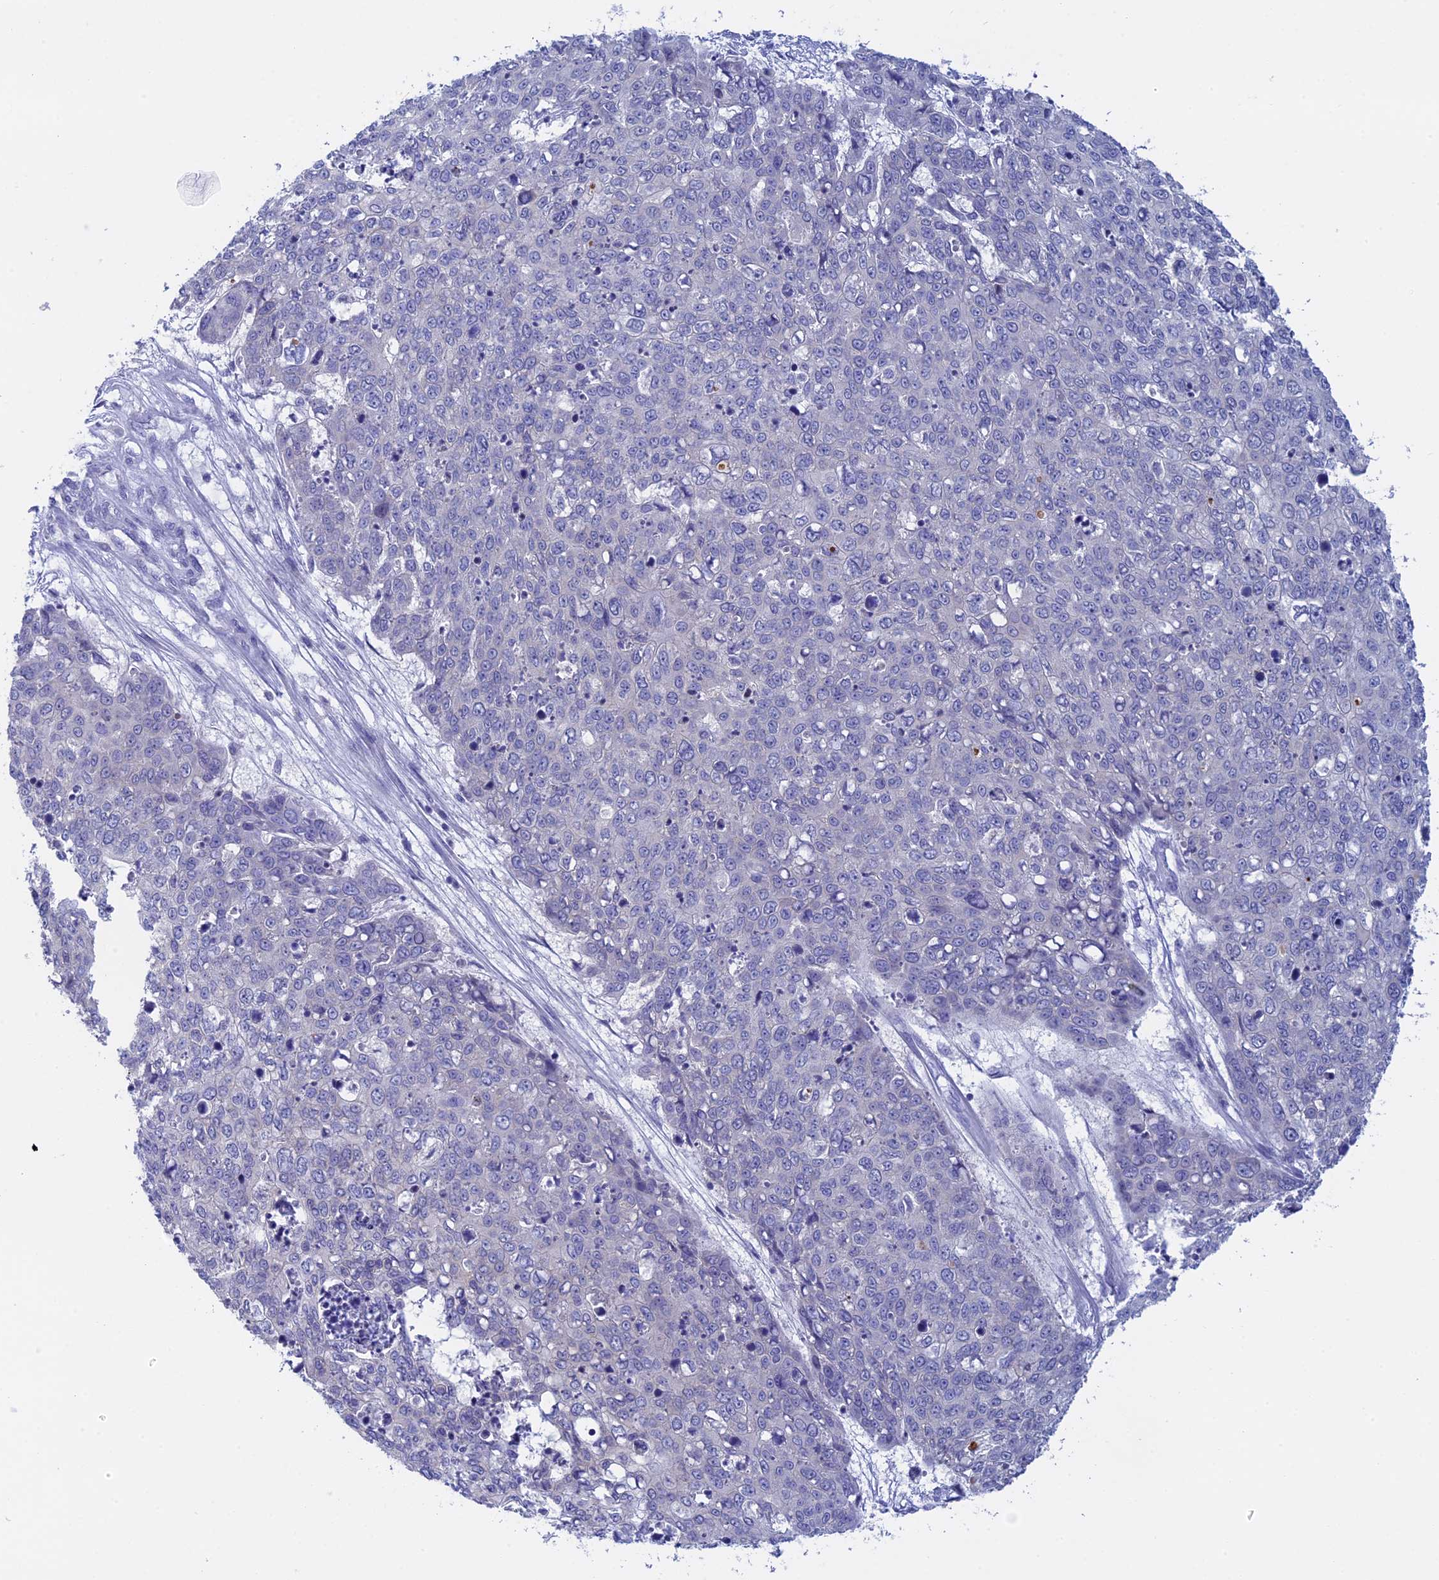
{"staining": {"intensity": "negative", "quantity": "none", "location": "none"}, "tissue": "skin cancer", "cell_type": "Tumor cells", "image_type": "cancer", "snomed": [{"axis": "morphology", "description": "Squamous cell carcinoma, NOS"}, {"axis": "topography", "description": "Skin"}], "caption": "Tumor cells show no significant protein expression in skin squamous cell carcinoma.", "gene": "BTBD19", "patient": {"sex": "male", "age": 71}}